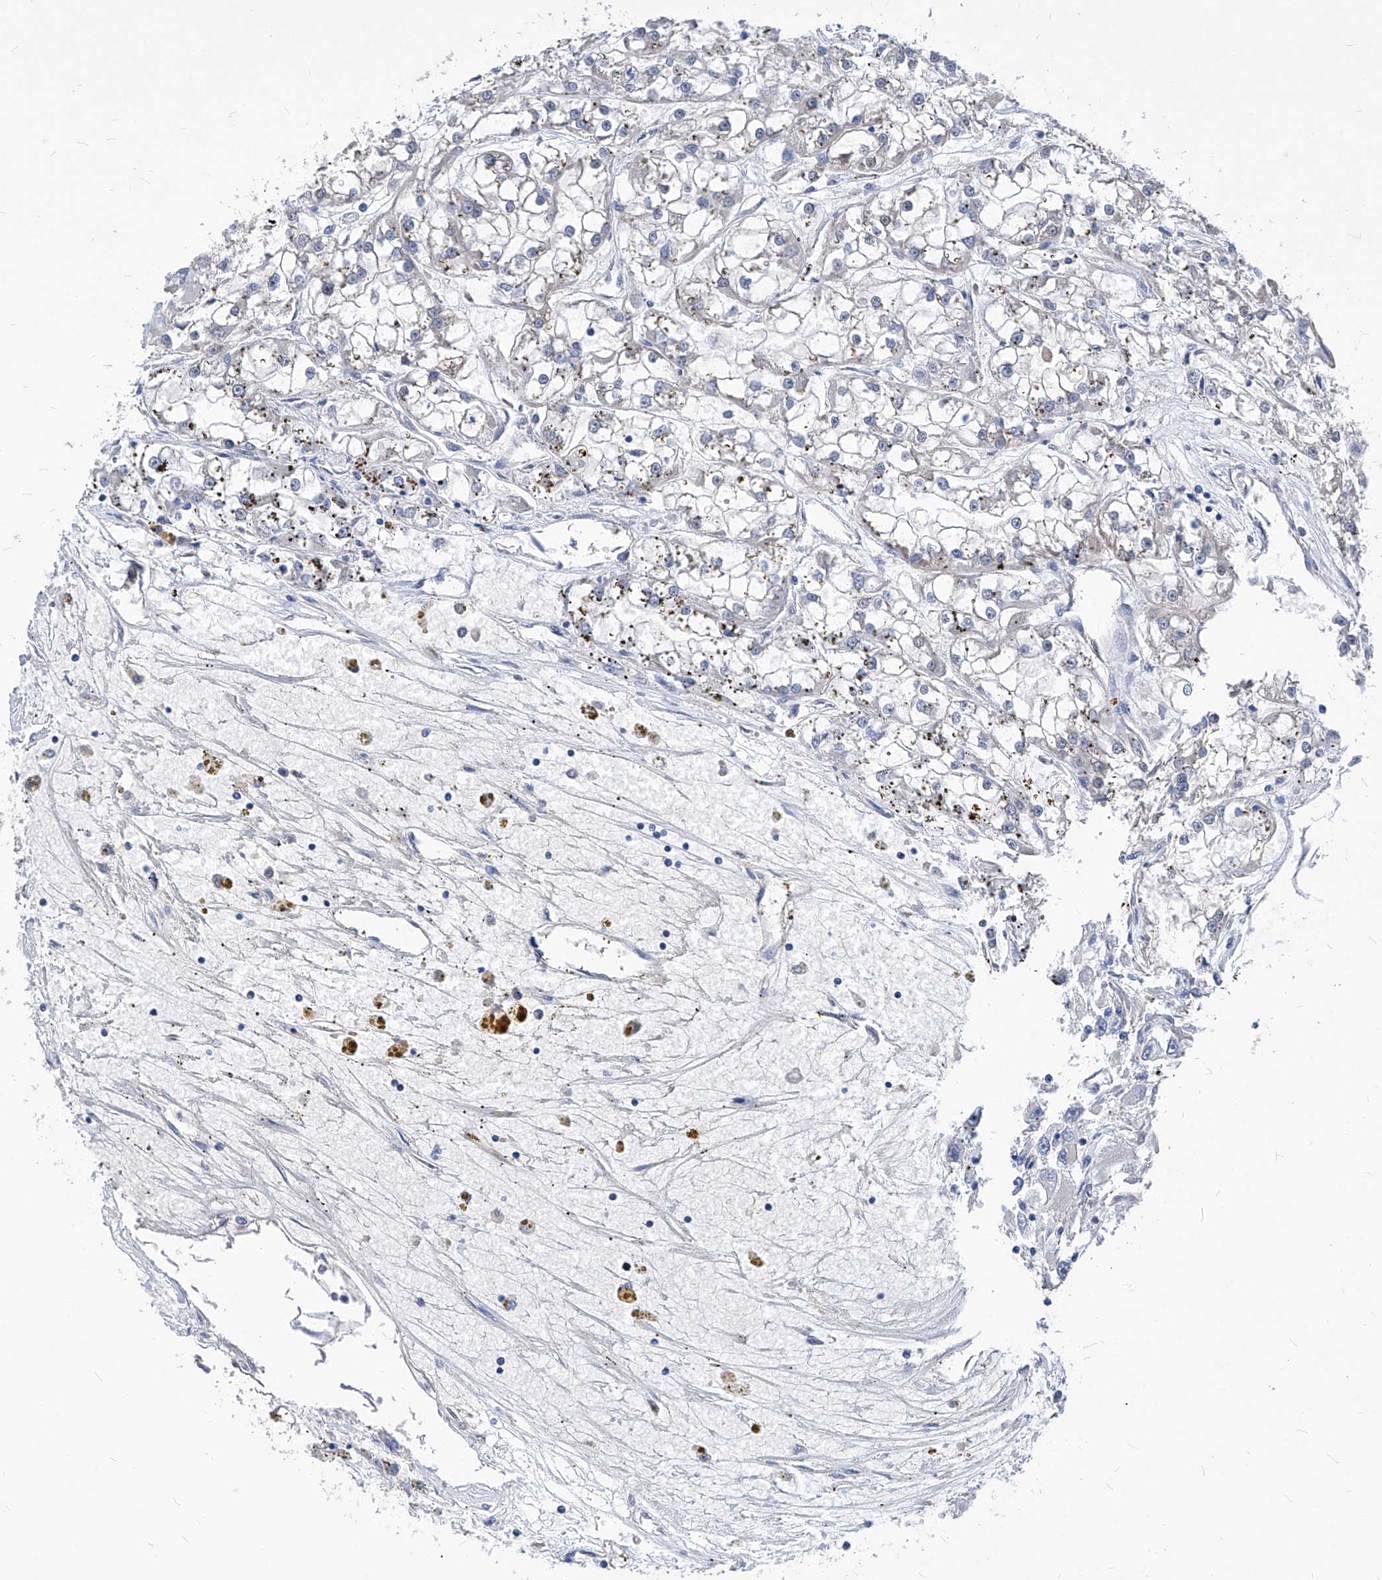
{"staining": {"intensity": "negative", "quantity": "none", "location": "none"}, "tissue": "renal cancer", "cell_type": "Tumor cells", "image_type": "cancer", "snomed": [{"axis": "morphology", "description": "Adenocarcinoma, NOS"}, {"axis": "topography", "description": "Kidney"}], "caption": "This is an IHC micrograph of human renal cancer (adenocarcinoma). There is no staining in tumor cells.", "gene": "XPNPEP1", "patient": {"sex": "female", "age": 52}}